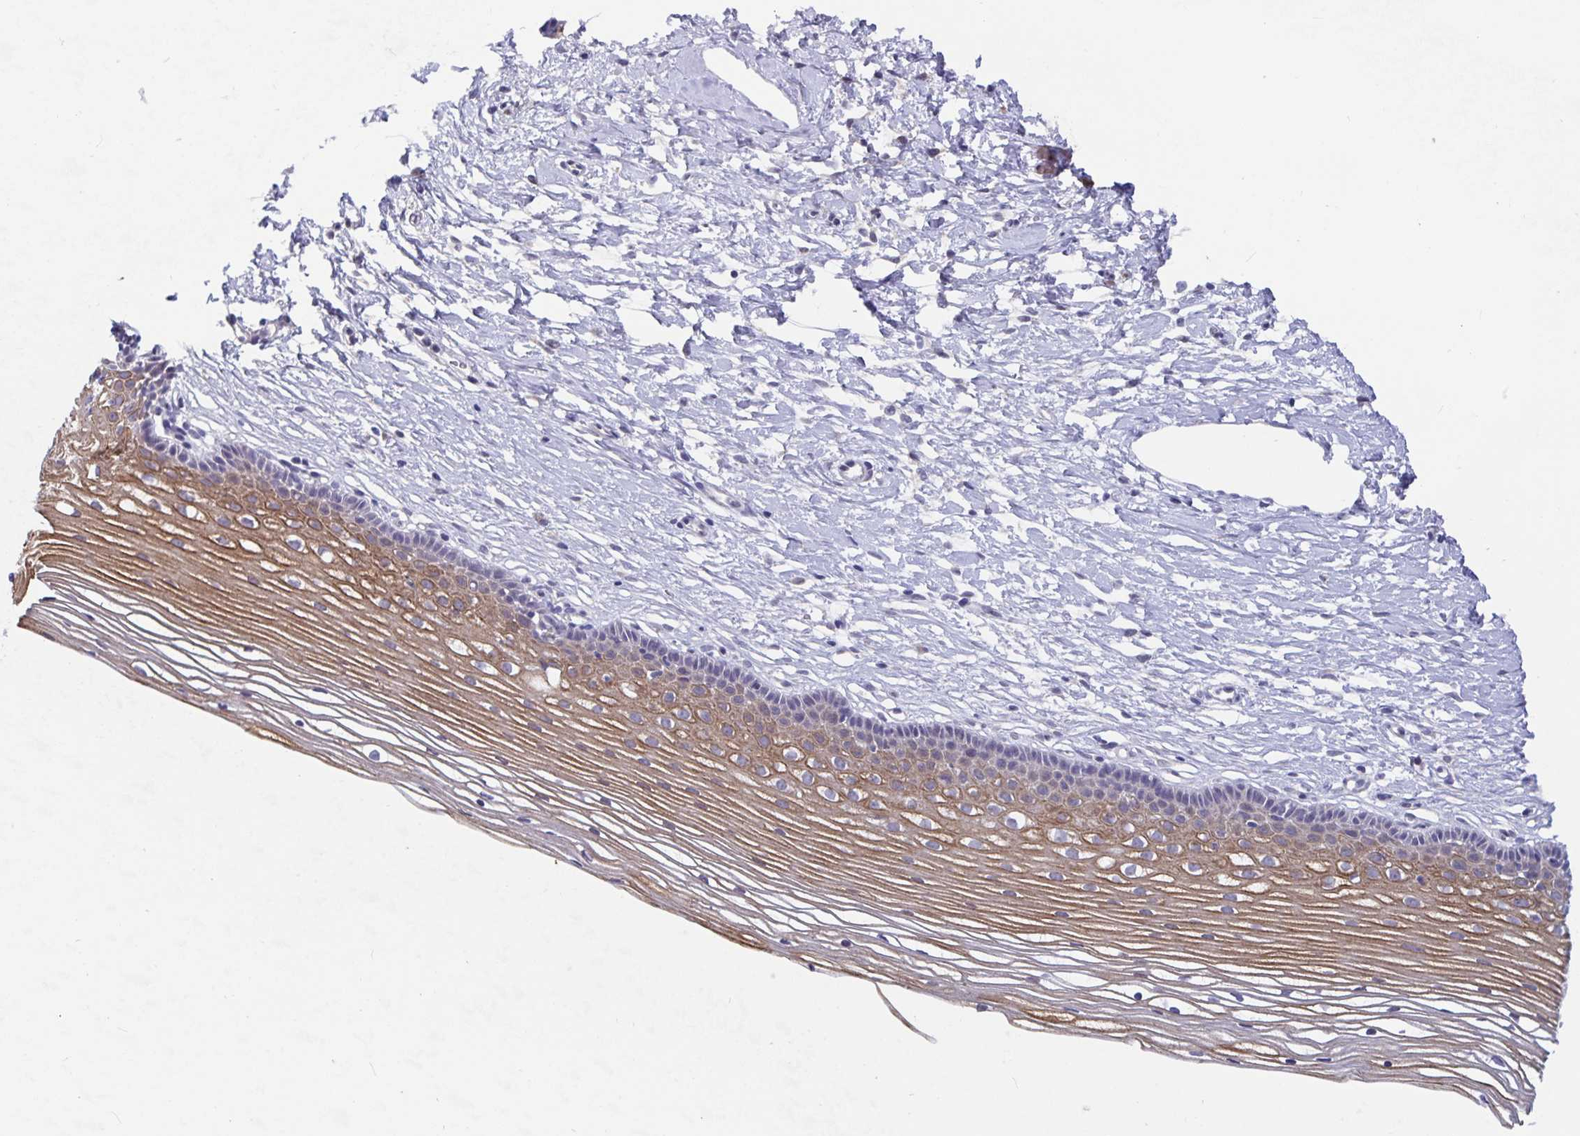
{"staining": {"intensity": "negative", "quantity": "none", "location": "none"}, "tissue": "cervix", "cell_type": "Glandular cells", "image_type": "normal", "snomed": [{"axis": "morphology", "description": "Normal tissue, NOS"}, {"axis": "topography", "description": "Cervix"}], "caption": "Immunohistochemistry of normal cervix displays no staining in glandular cells.", "gene": "ZIK1", "patient": {"sex": "female", "age": 40}}